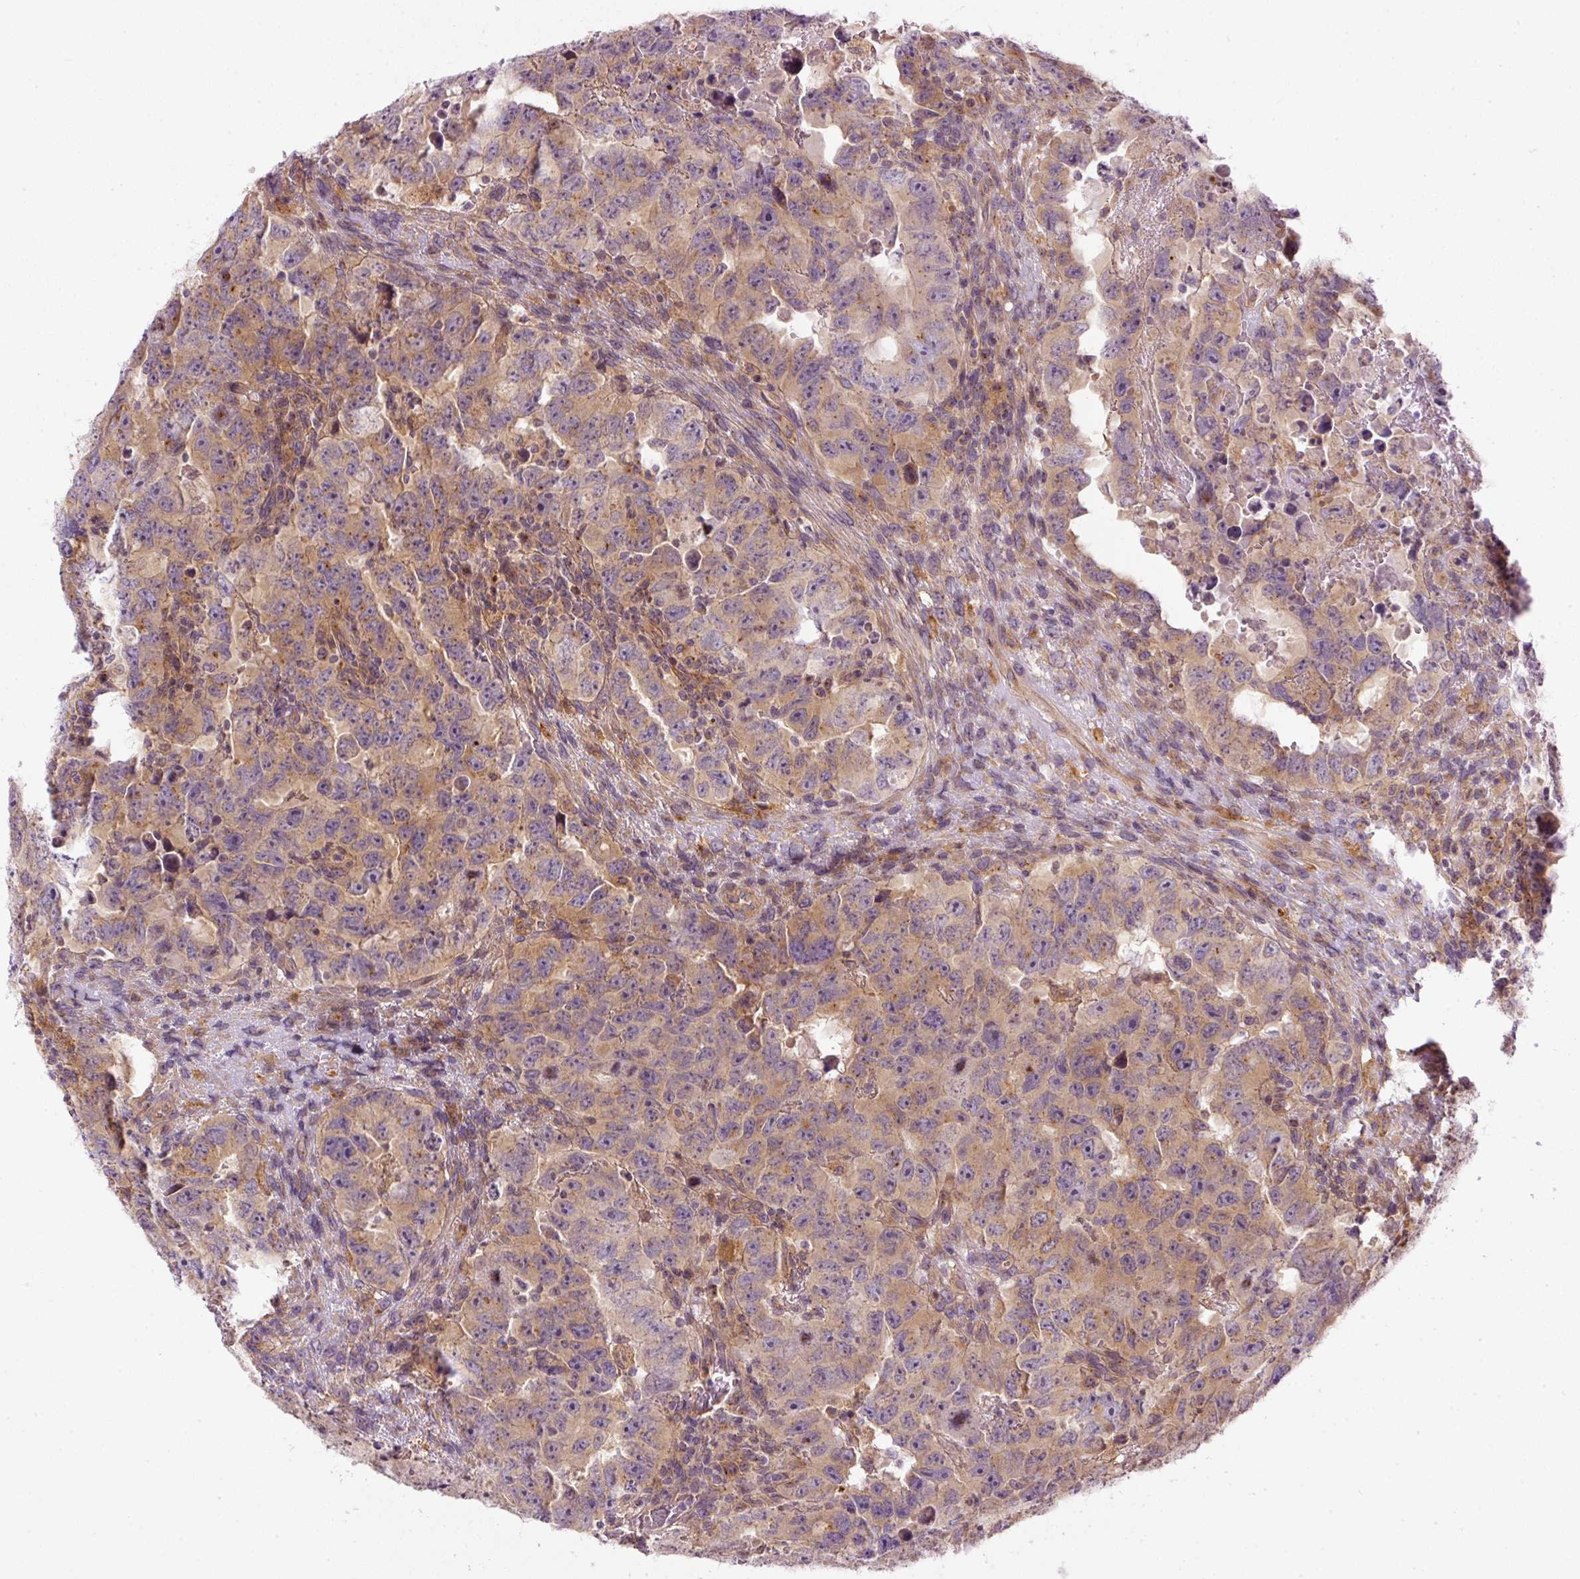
{"staining": {"intensity": "weak", "quantity": ">75%", "location": "cytoplasmic/membranous"}, "tissue": "testis cancer", "cell_type": "Tumor cells", "image_type": "cancer", "snomed": [{"axis": "morphology", "description": "Carcinoma, Embryonal, NOS"}, {"axis": "topography", "description": "Testis"}], "caption": "Embryonal carcinoma (testis) stained for a protein (brown) displays weak cytoplasmic/membranous positive positivity in approximately >75% of tumor cells.", "gene": "MZT2B", "patient": {"sex": "male", "age": 24}}